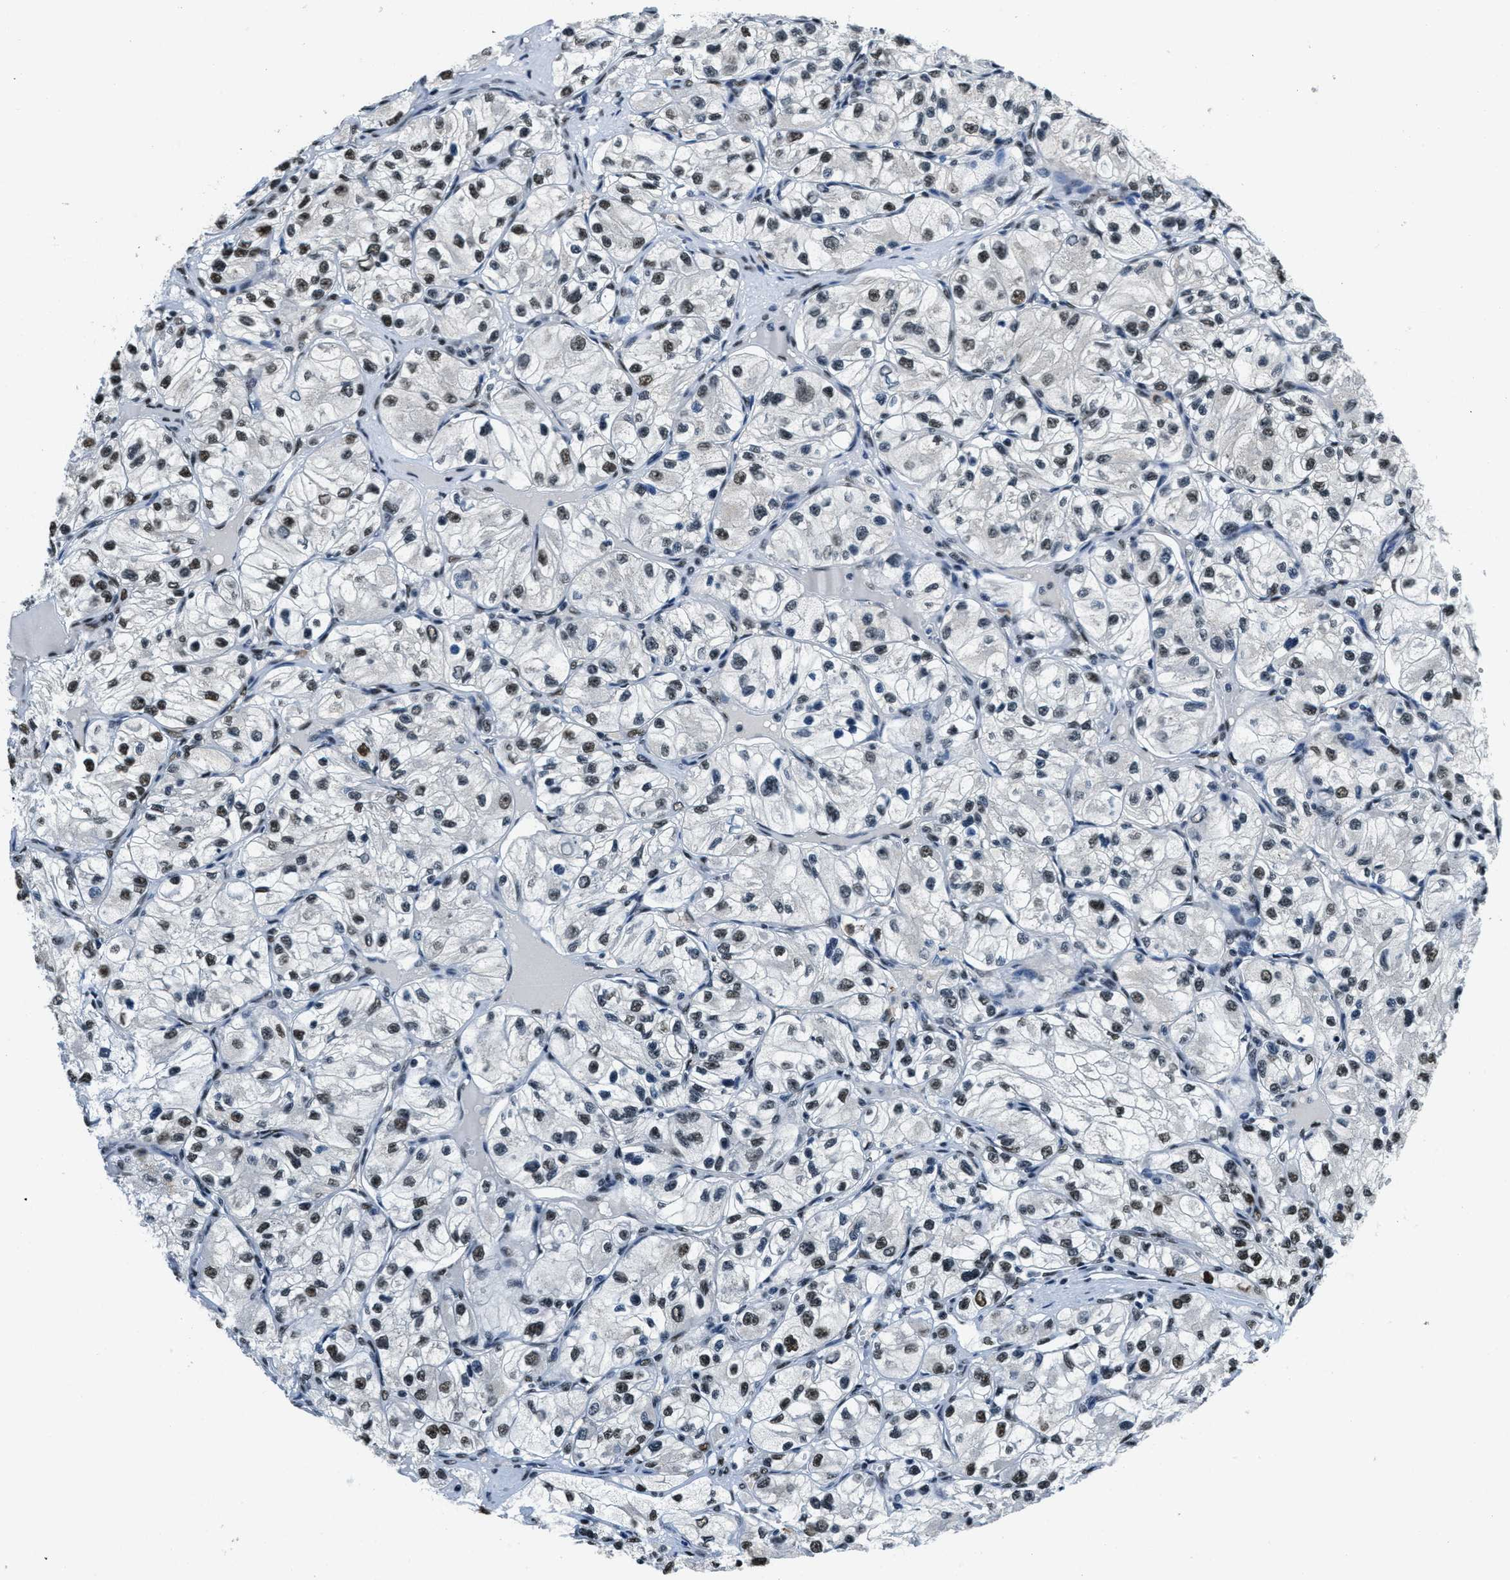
{"staining": {"intensity": "strong", "quantity": "25%-75%", "location": "nuclear"}, "tissue": "renal cancer", "cell_type": "Tumor cells", "image_type": "cancer", "snomed": [{"axis": "morphology", "description": "Adenocarcinoma, NOS"}, {"axis": "topography", "description": "Kidney"}], "caption": "Human adenocarcinoma (renal) stained with a brown dye reveals strong nuclear positive expression in approximately 25%-75% of tumor cells.", "gene": "SSB", "patient": {"sex": "female", "age": 57}}